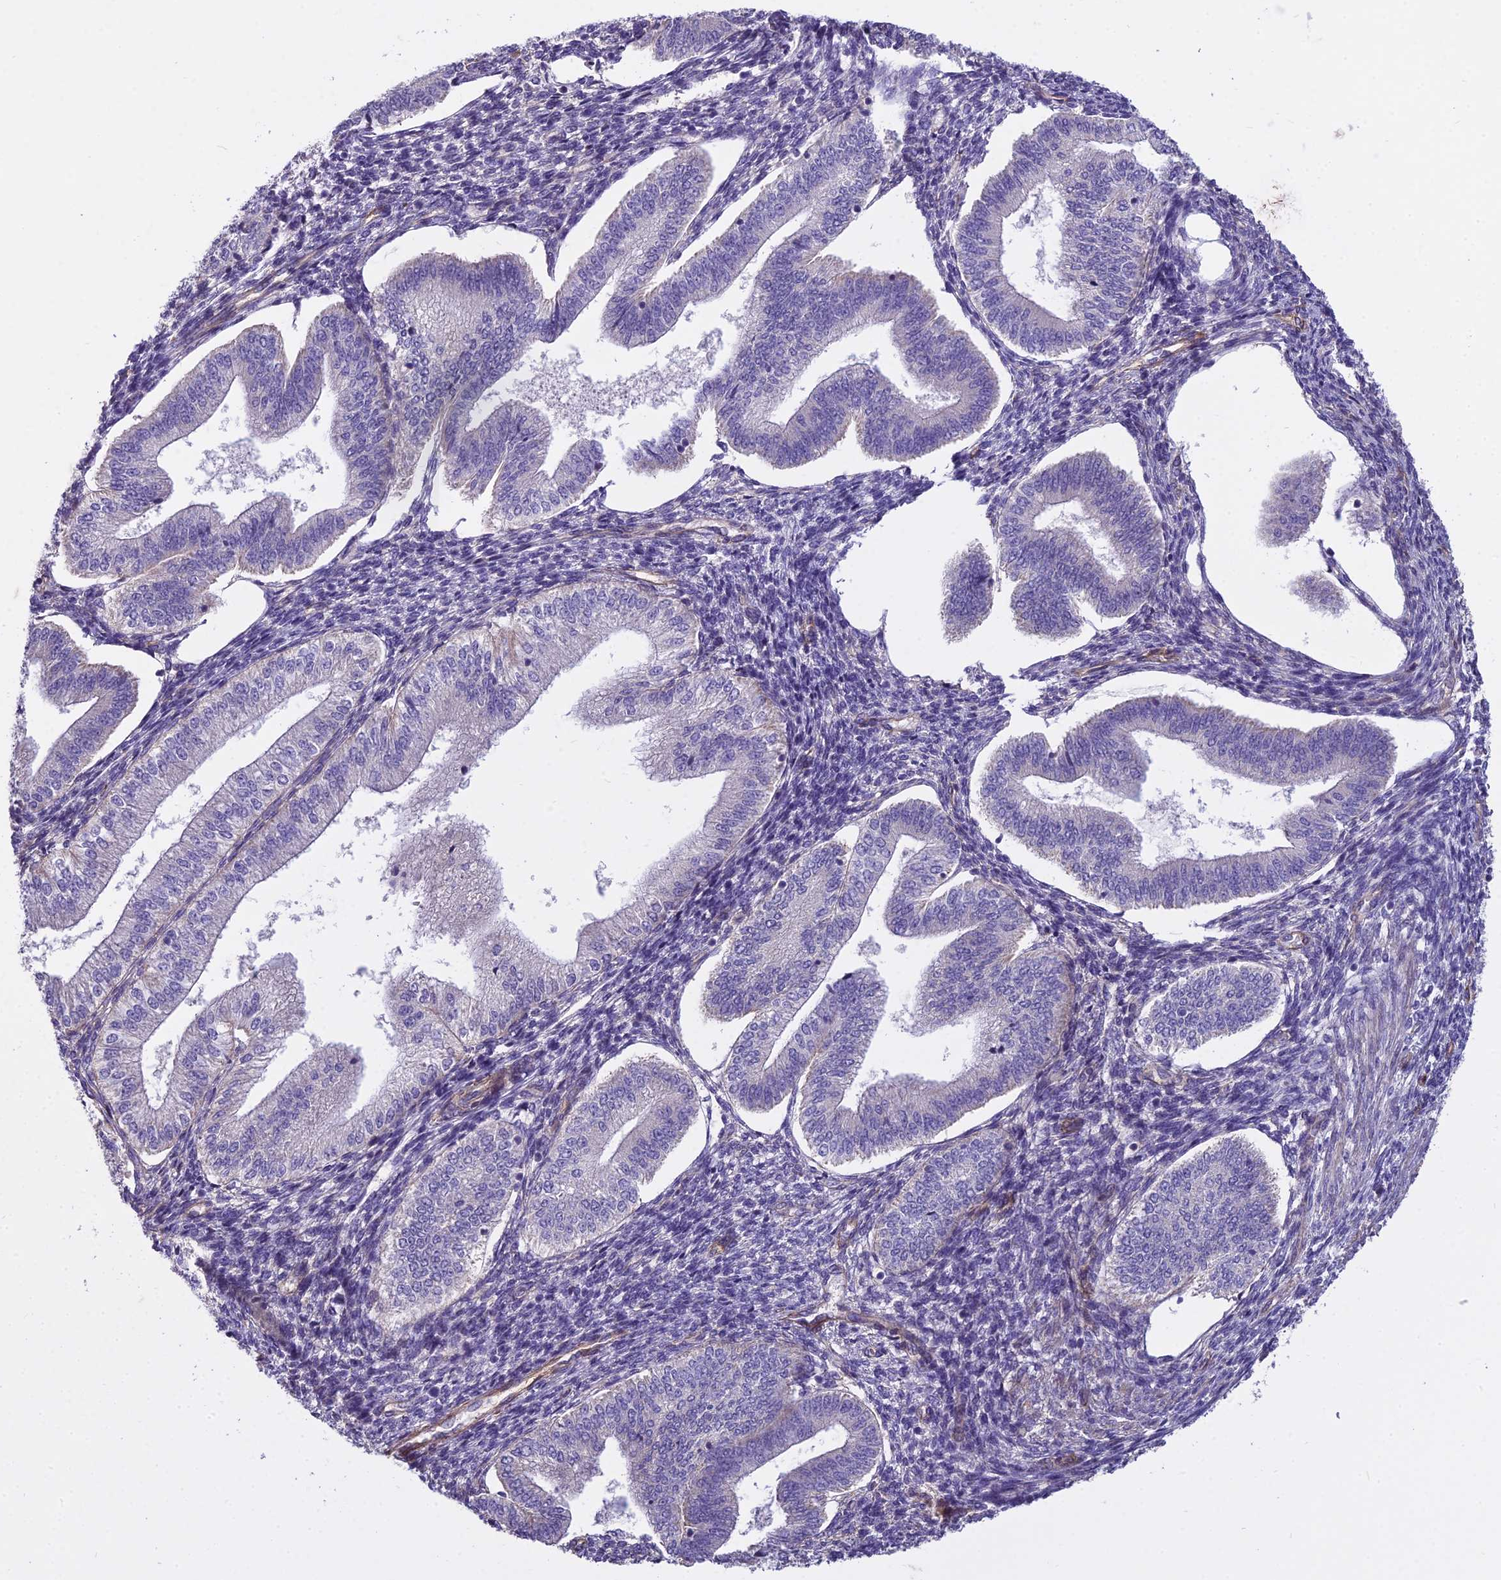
{"staining": {"intensity": "negative", "quantity": "none", "location": "none"}, "tissue": "endometrium", "cell_type": "Cells in endometrial stroma", "image_type": "normal", "snomed": [{"axis": "morphology", "description": "Normal tissue, NOS"}, {"axis": "topography", "description": "Endometrium"}], "caption": "High magnification brightfield microscopy of unremarkable endometrium stained with DAB (3,3'-diaminobenzidine) (brown) and counterstained with hematoxylin (blue): cells in endometrial stroma show no significant staining. (Stains: DAB IHC with hematoxylin counter stain, Microscopy: brightfield microscopy at high magnification).", "gene": "DUS2", "patient": {"sex": "female", "age": 34}}